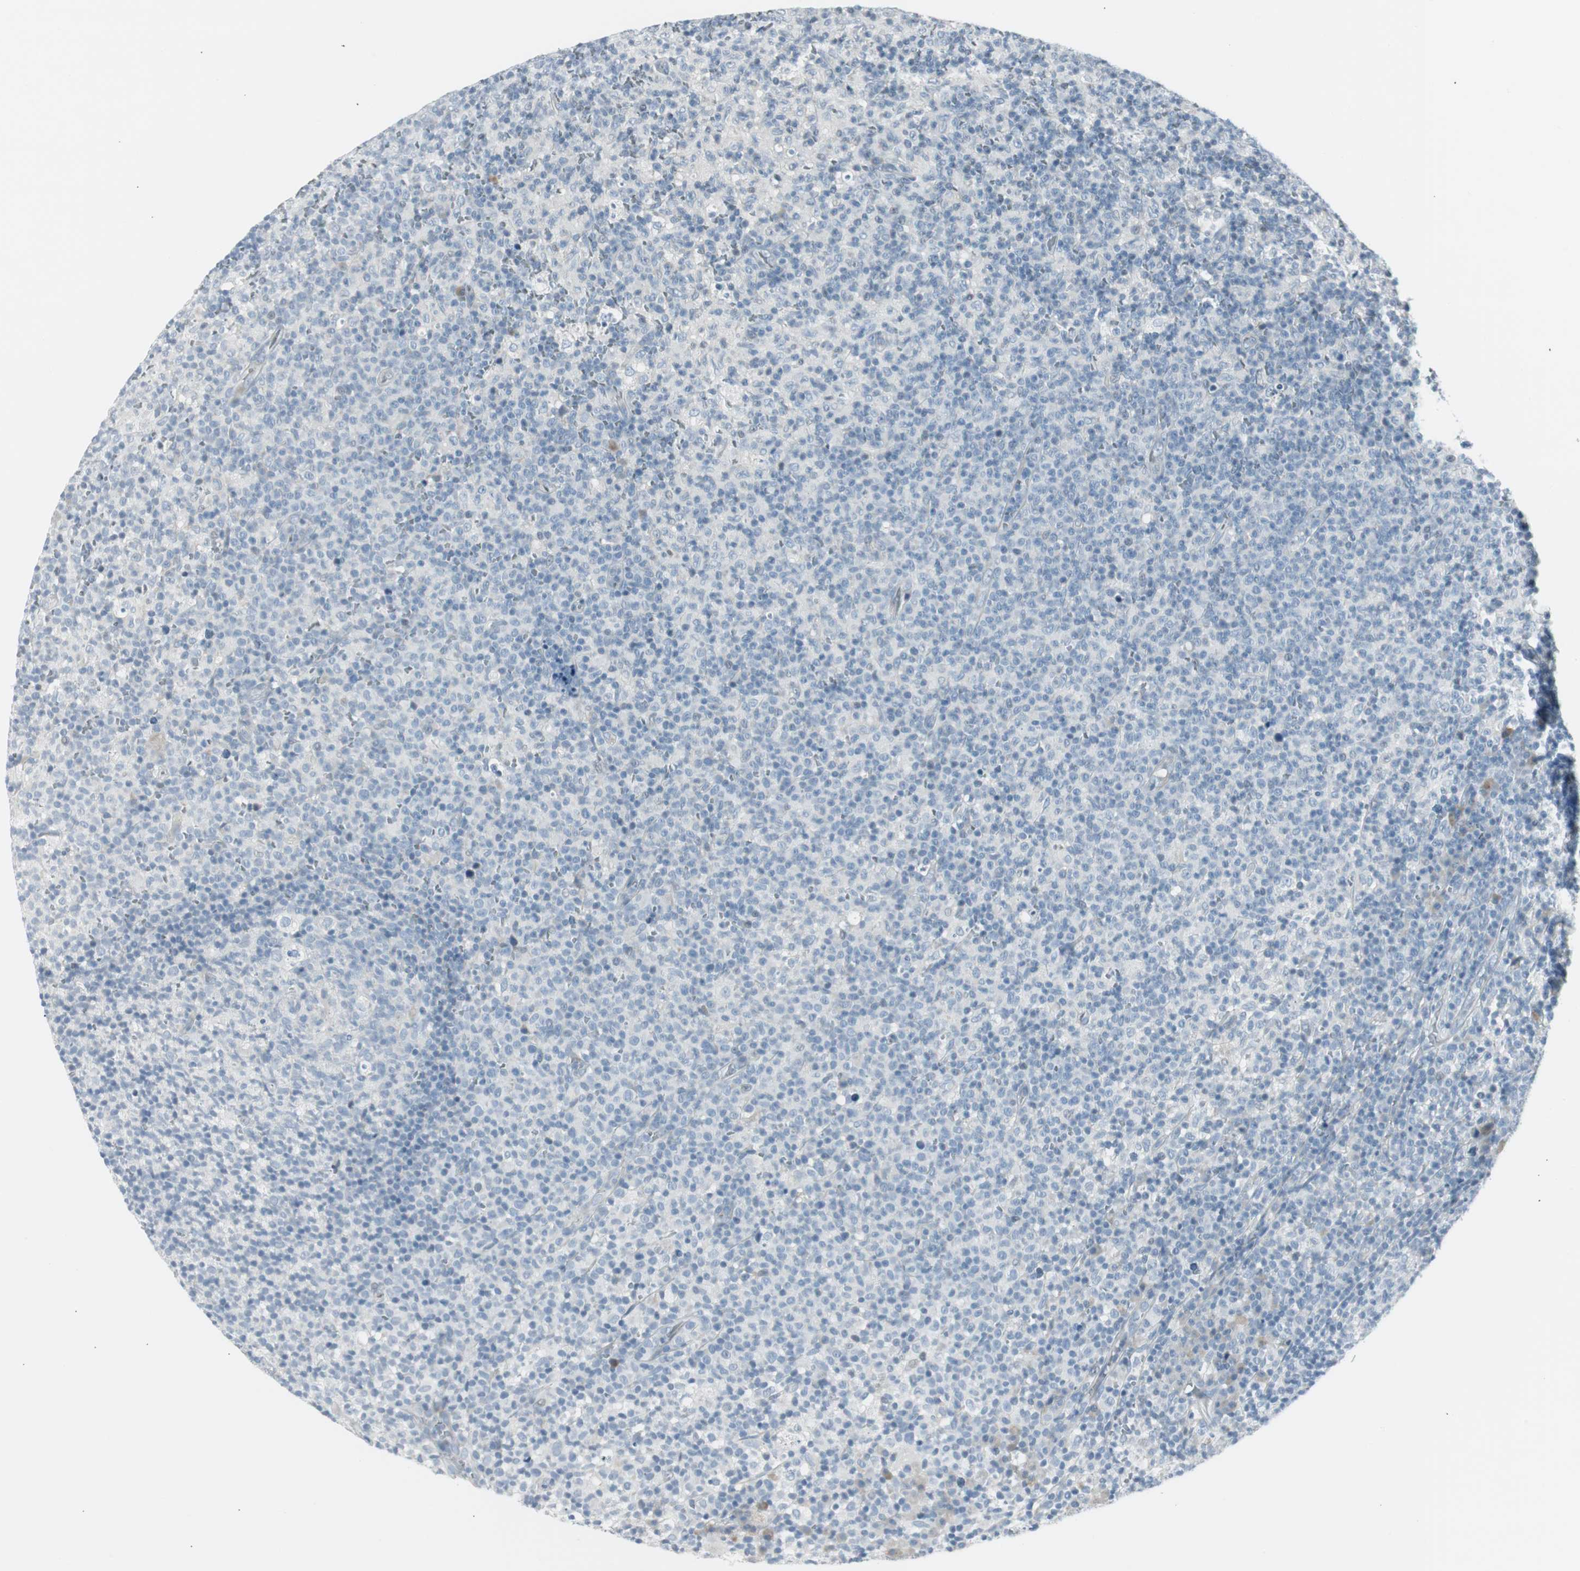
{"staining": {"intensity": "negative", "quantity": "none", "location": "none"}, "tissue": "lymph node", "cell_type": "Germinal center cells", "image_type": "normal", "snomed": [{"axis": "morphology", "description": "Normal tissue, NOS"}, {"axis": "morphology", "description": "Inflammation, NOS"}, {"axis": "topography", "description": "Lymph node"}], "caption": "DAB immunohistochemical staining of unremarkable lymph node exhibits no significant expression in germinal center cells. Nuclei are stained in blue.", "gene": "AGR2", "patient": {"sex": "male", "age": 55}}